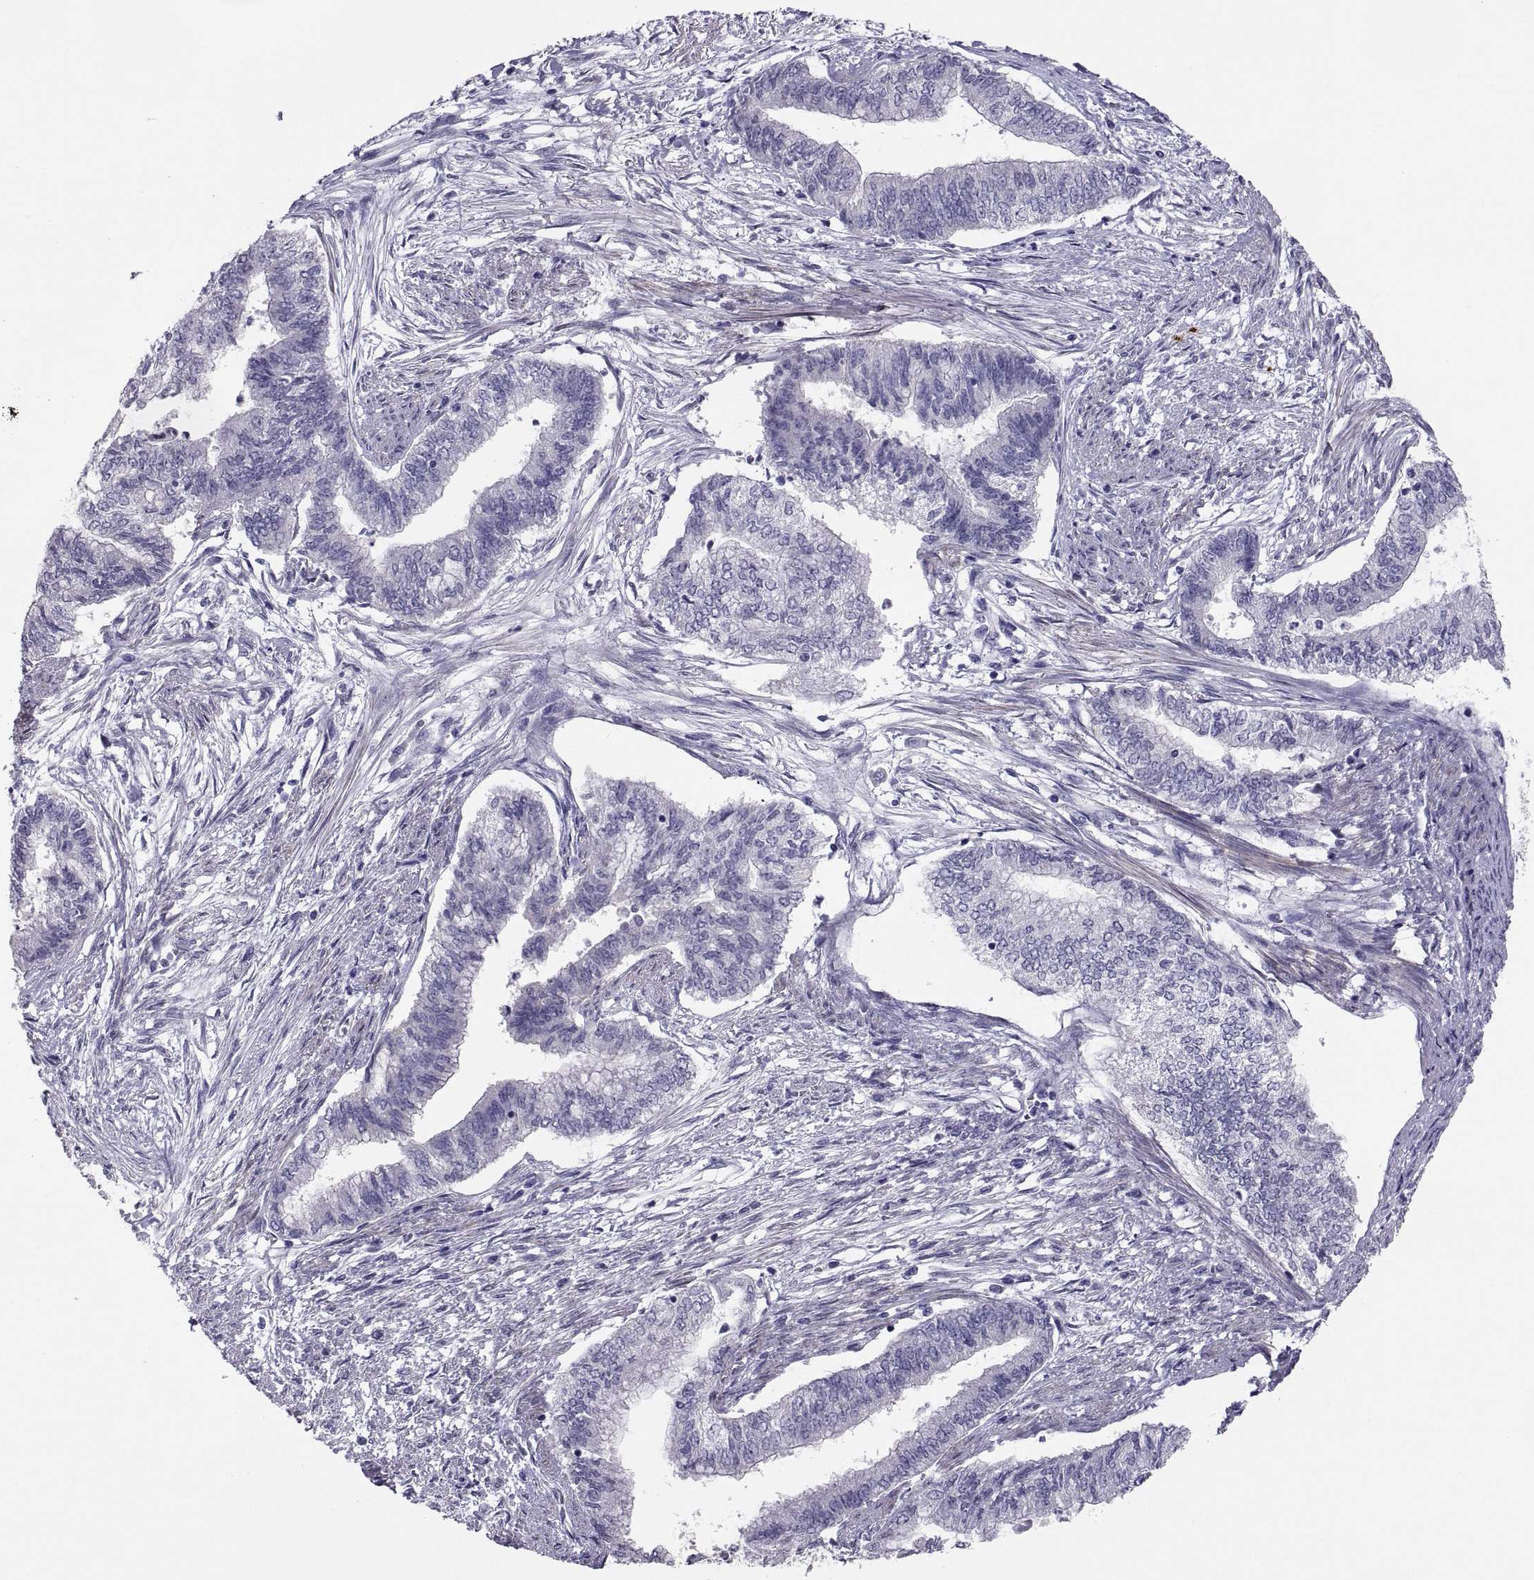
{"staining": {"intensity": "negative", "quantity": "none", "location": "none"}, "tissue": "endometrial cancer", "cell_type": "Tumor cells", "image_type": "cancer", "snomed": [{"axis": "morphology", "description": "Adenocarcinoma, NOS"}, {"axis": "topography", "description": "Endometrium"}], "caption": "Immunohistochemical staining of human endometrial cancer shows no significant expression in tumor cells.", "gene": "IGSF1", "patient": {"sex": "female", "age": 65}}